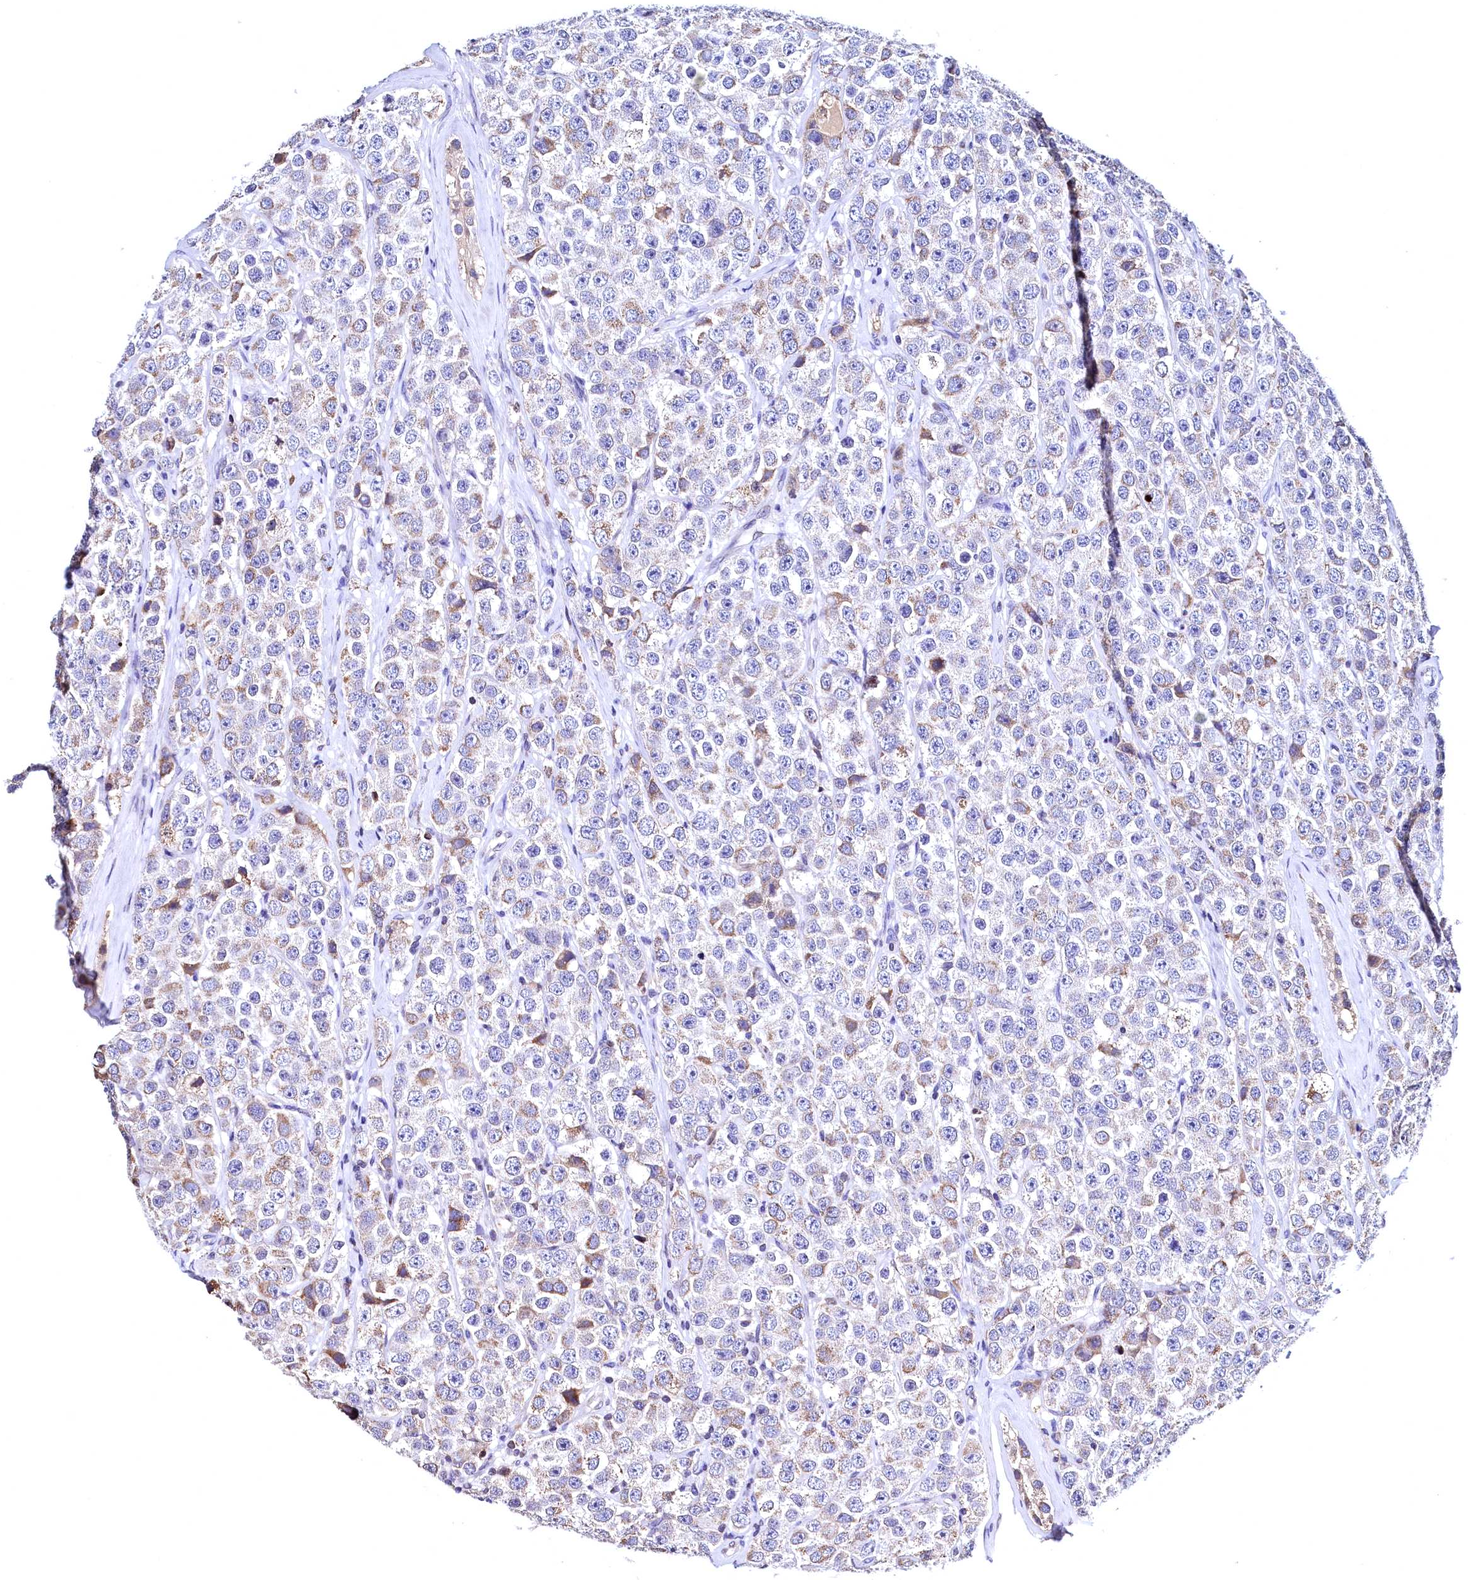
{"staining": {"intensity": "weak", "quantity": "<25%", "location": "cytoplasmic/membranous"}, "tissue": "testis cancer", "cell_type": "Tumor cells", "image_type": "cancer", "snomed": [{"axis": "morphology", "description": "Seminoma, NOS"}, {"axis": "topography", "description": "Testis"}], "caption": "This is an immunohistochemistry micrograph of human testis cancer. There is no staining in tumor cells.", "gene": "HAND1", "patient": {"sex": "male", "age": 28}}